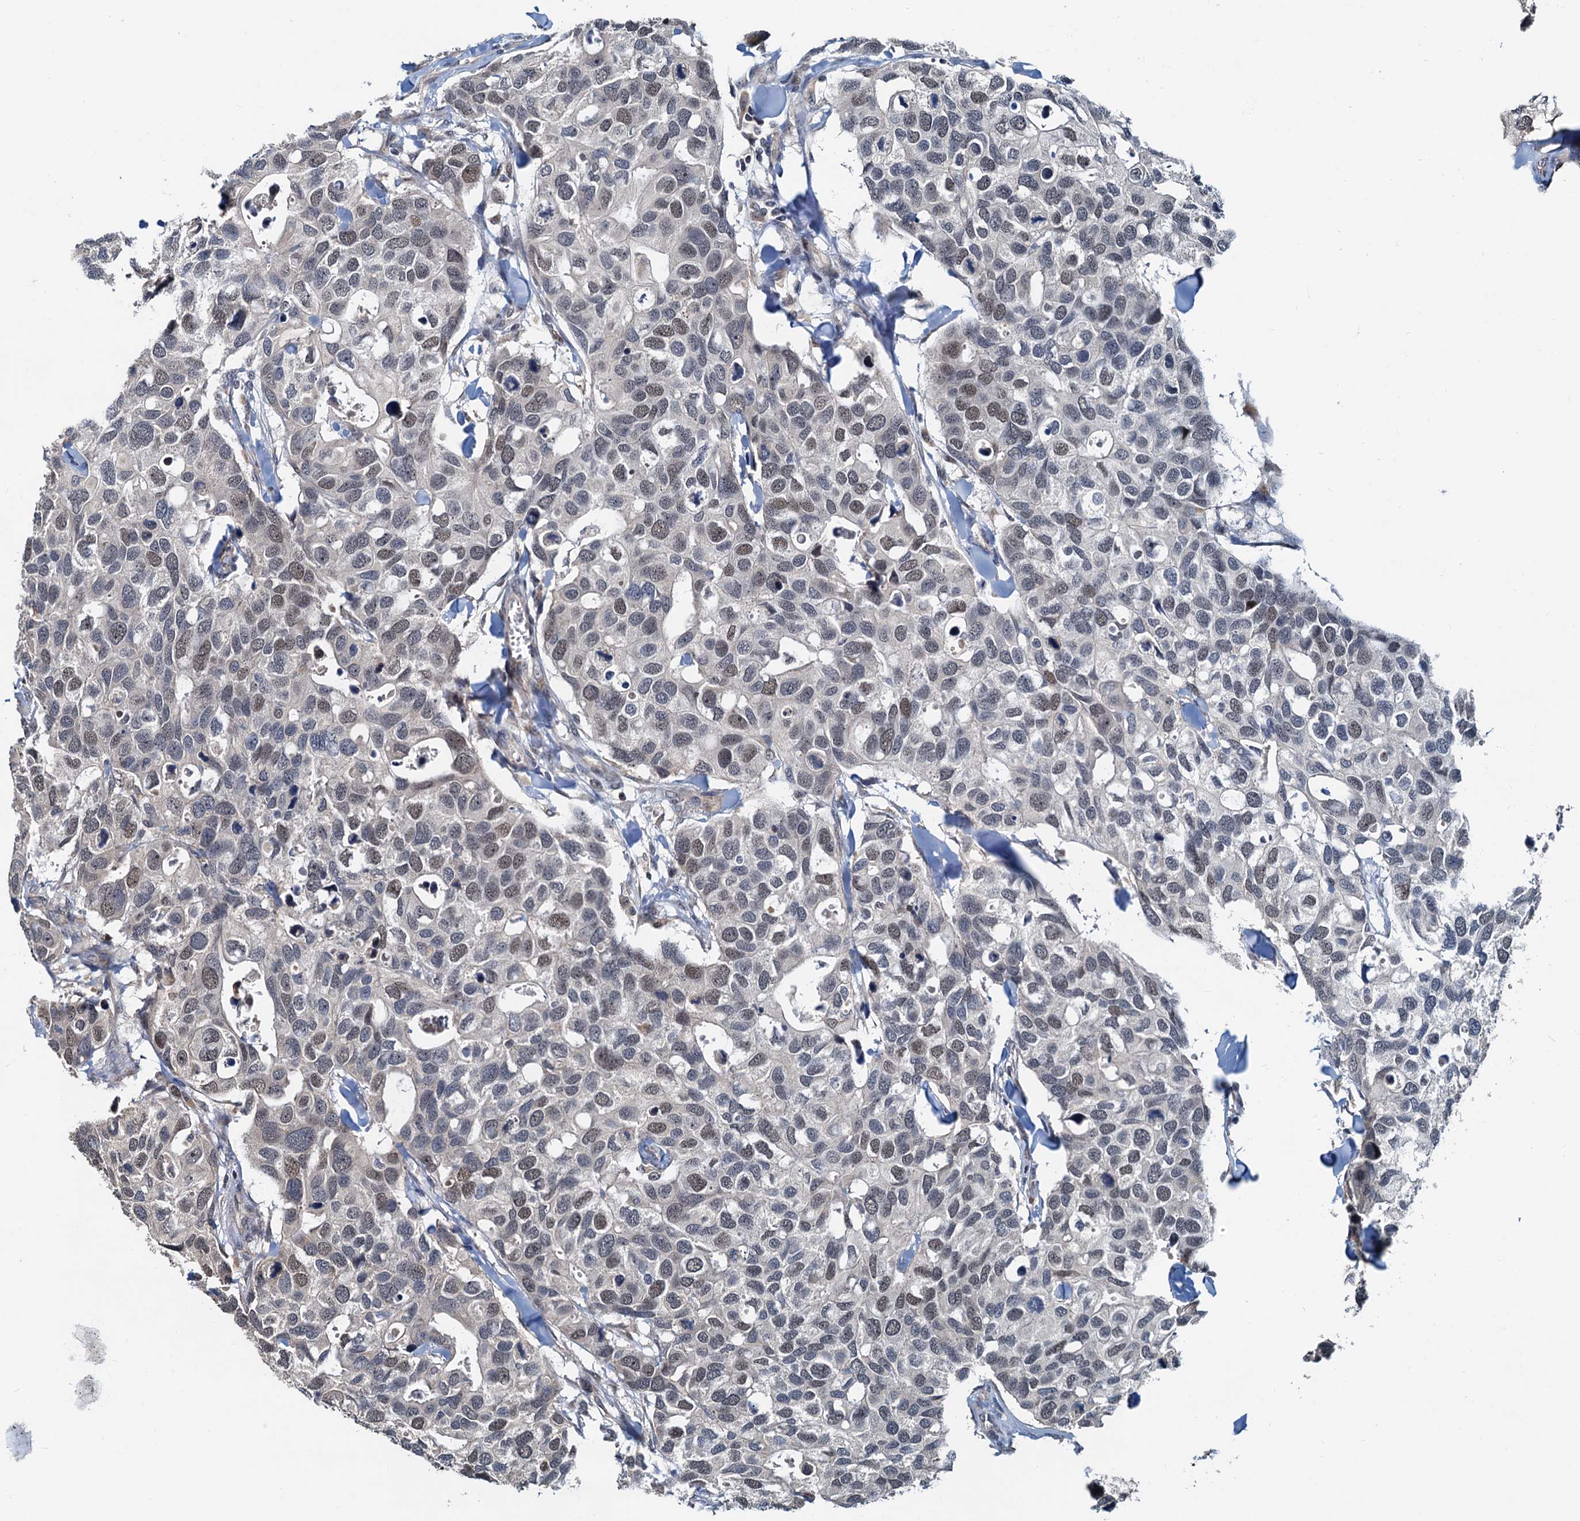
{"staining": {"intensity": "weak", "quantity": "25%-75%", "location": "nuclear"}, "tissue": "breast cancer", "cell_type": "Tumor cells", "image_type": "cancer", "snomed": [{"axis": "morphology", "description": "Duct carcinoma"}, {"axis": "topography", "description": "Breast"}], "caption": "Weak nuclear protein positivity is present in approximately 25%-75% of tumor cells in breast cancer.", "gene": "MCMBP", "patient": {"sex": "female", "age": 83}}